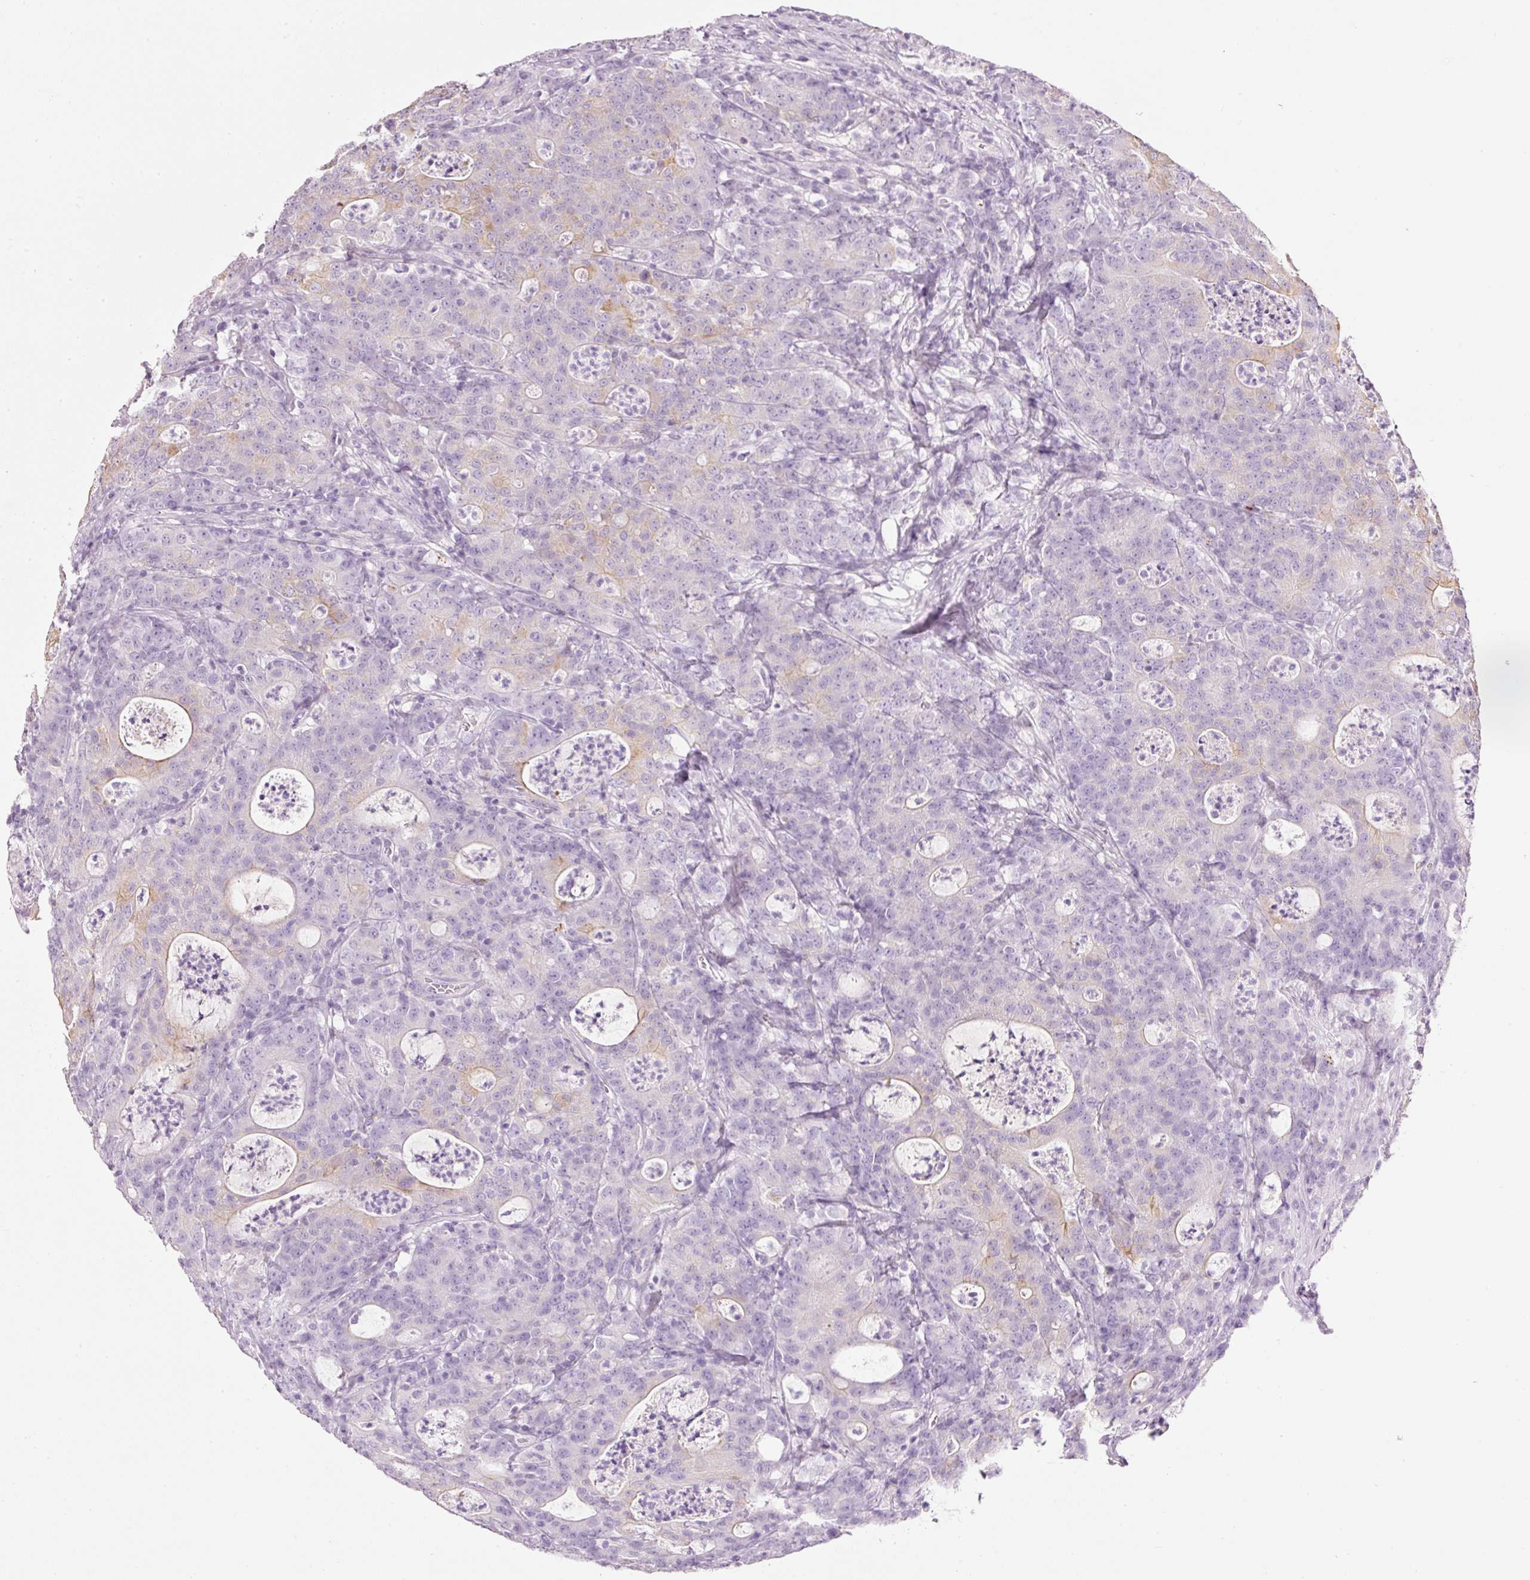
{"staining": {"intensity": "moderate", "quantity": "<25%", "location": "cytoplasmic/membranous"}, "tissue": "colorectal cancer", "cell_type": "Tumor cells", "image_type": "cancer", "snomed": [{"axis": "morphology", "description": "Adenocarcinoma, NOS"}, {"axis": "topography", "description": "Colon"}], "caption": "IHC of human colorectal cancer displays low levels of moderate cytoplasmic/membranous staining in approximately <25% of tumor cells.", "gene": "CARD16", "patient": {"sex": "male", "age": 83}}